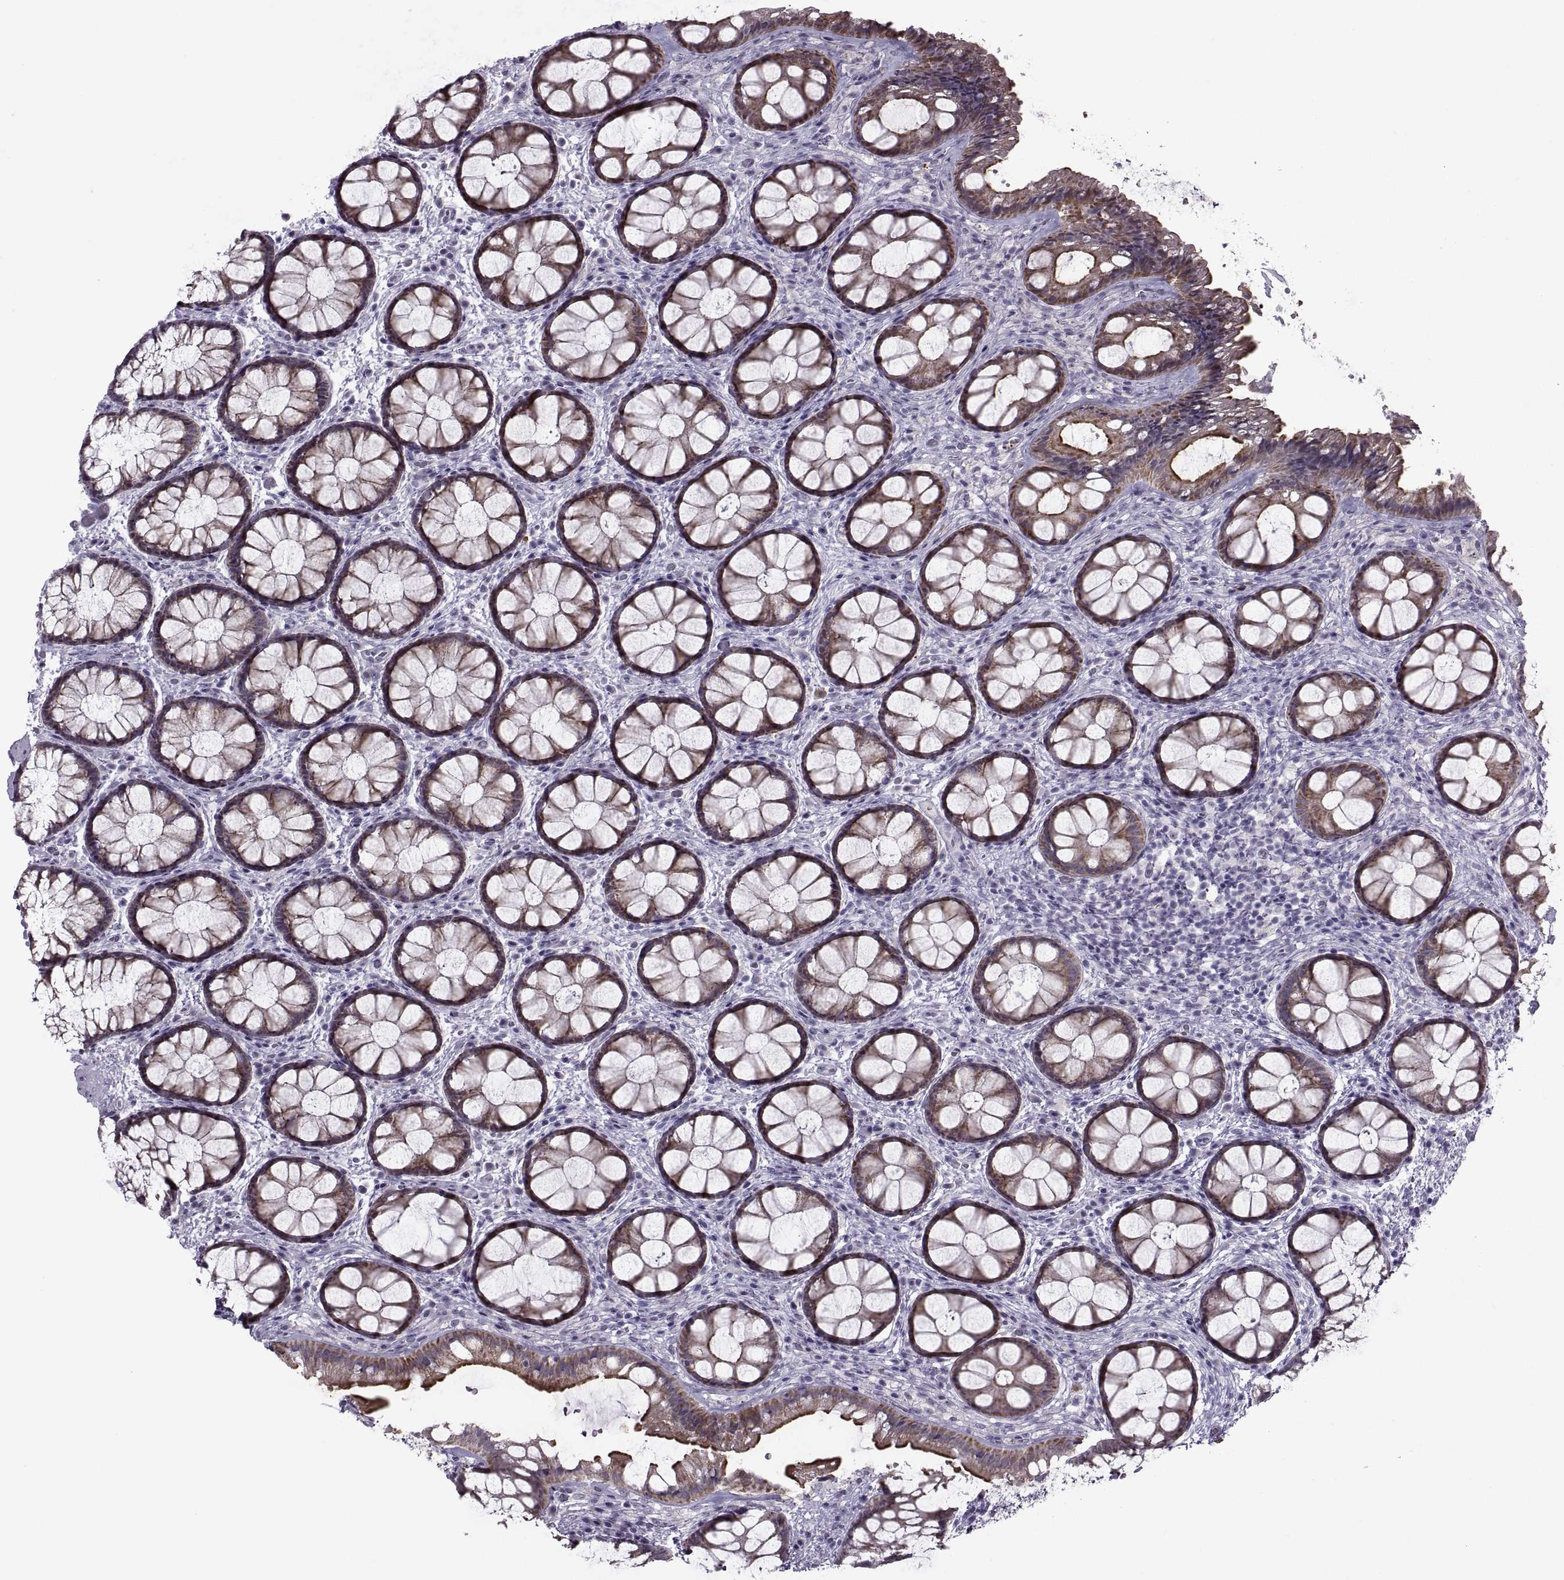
{"staining": {"intensity": "moderate", "quantity": ">75%", "location": "cytoplasmic/membranous"}, "tissue": "rectum", "cell_type": "Glandular cells", "image_type": "normal", "snomed": [{"axis": "morphology", "description": "Normal tissue, NOS"}, {"axis": "topography", "description": "Rectum"}], "caption": "Rectum stained with a brown dye displays moderate cytoplasmic/membranous positive positivity in about >75% of glandular cells.", "gene": "ASIC2", "patient": {"sex": "female", "age": 62}}